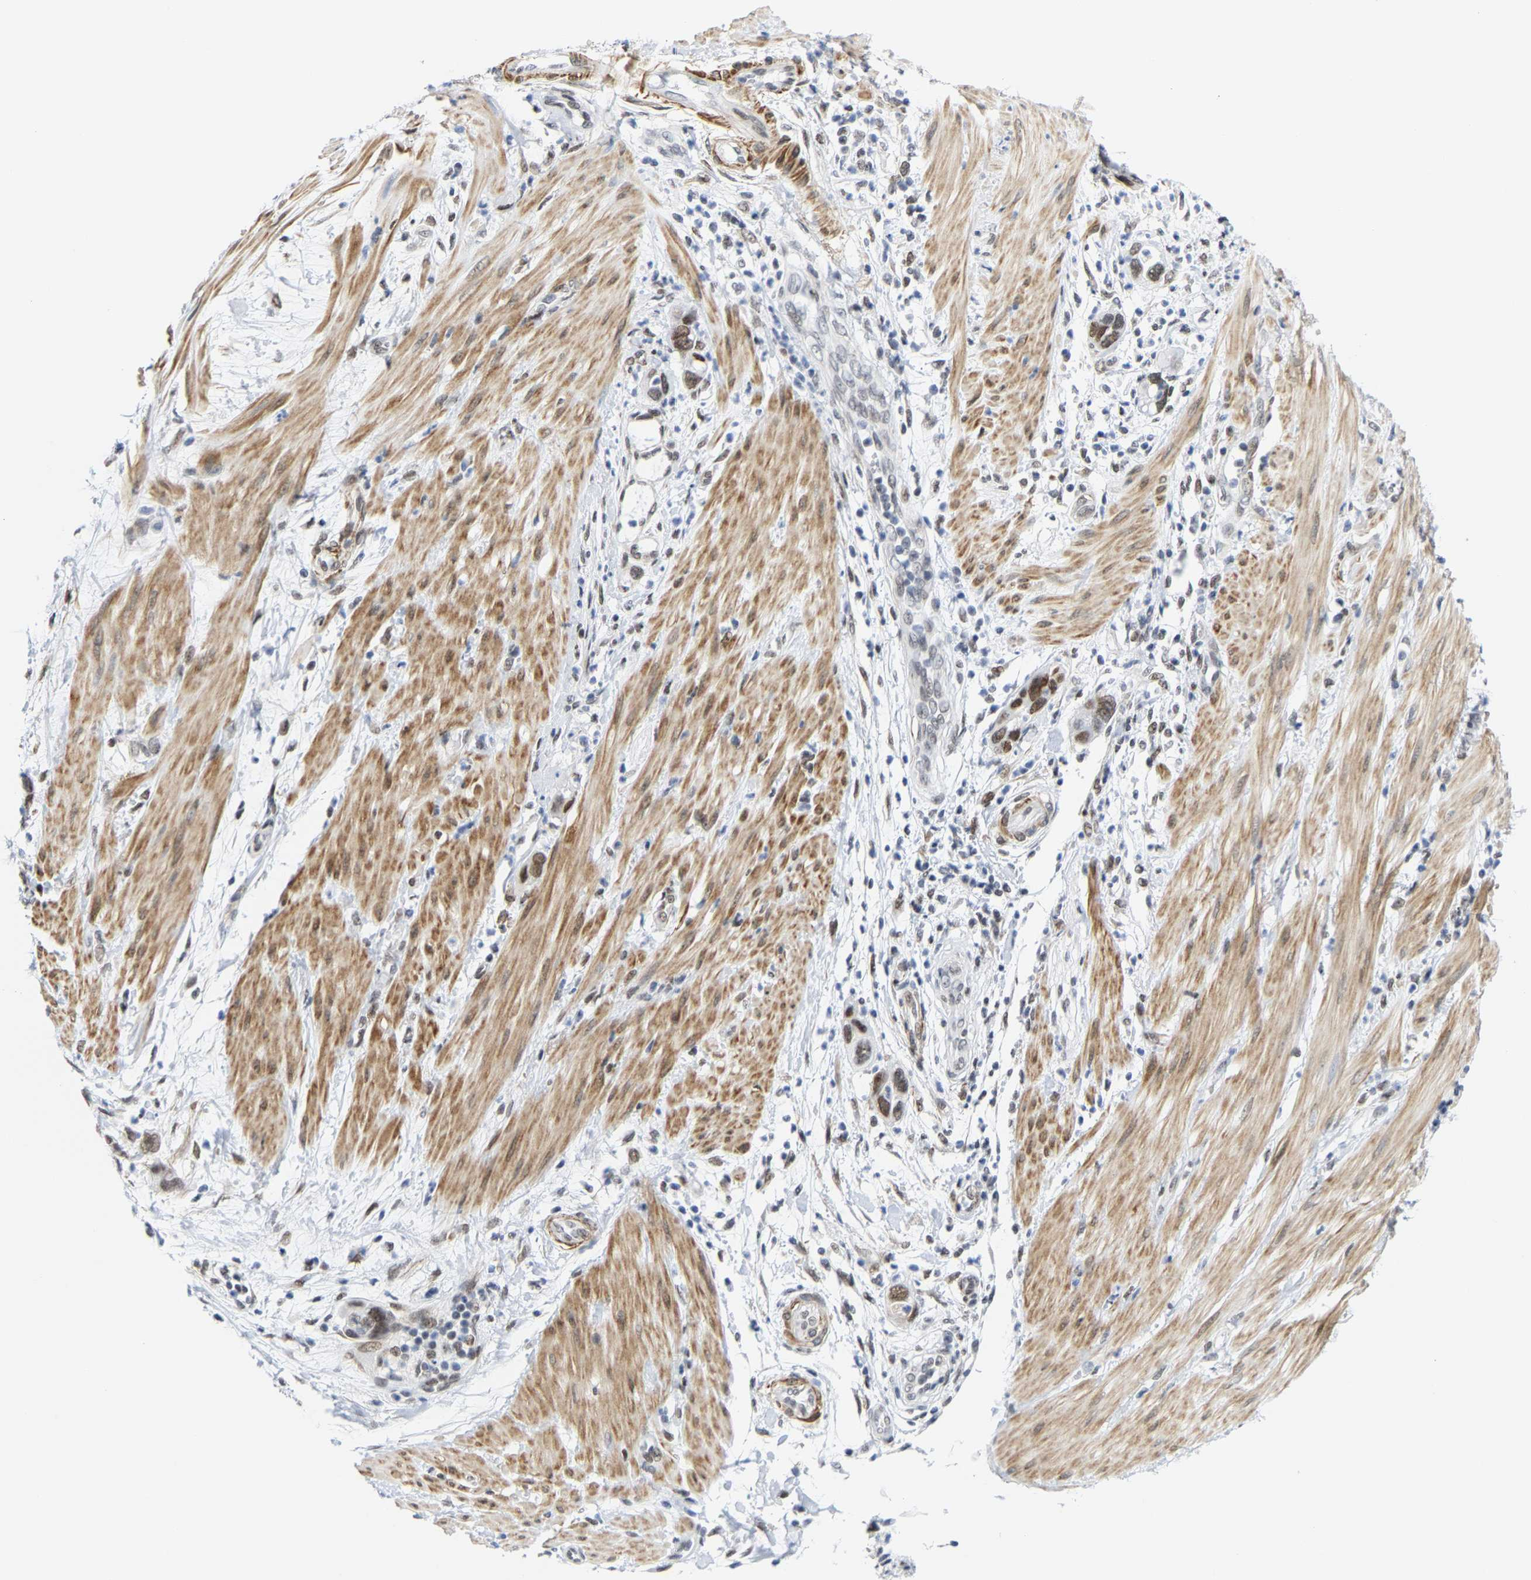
{"staining": {"intensity": "moderate", "quantity": ">75%", "location": "nuclear"}, "tissue": "pancreatic cancer", "cell_type": "Tumor cells", "image_type": "cancer", "snomed": [{"axis": "morphology", "description": "Adenocarcinoma, NOS"}, {"axis": "topography", "description": "Pancreas"}], "caption": "Immunohistochemistry (IHC) micrograph of adenocarcinoma (pancreatic) stained for a protein (brown), which reveals medium levels of moderate nuclear expression in approximately >75% of tumor cells.", "gene": "FAM180A", "patient": {"sex": "female", "age": 70}}